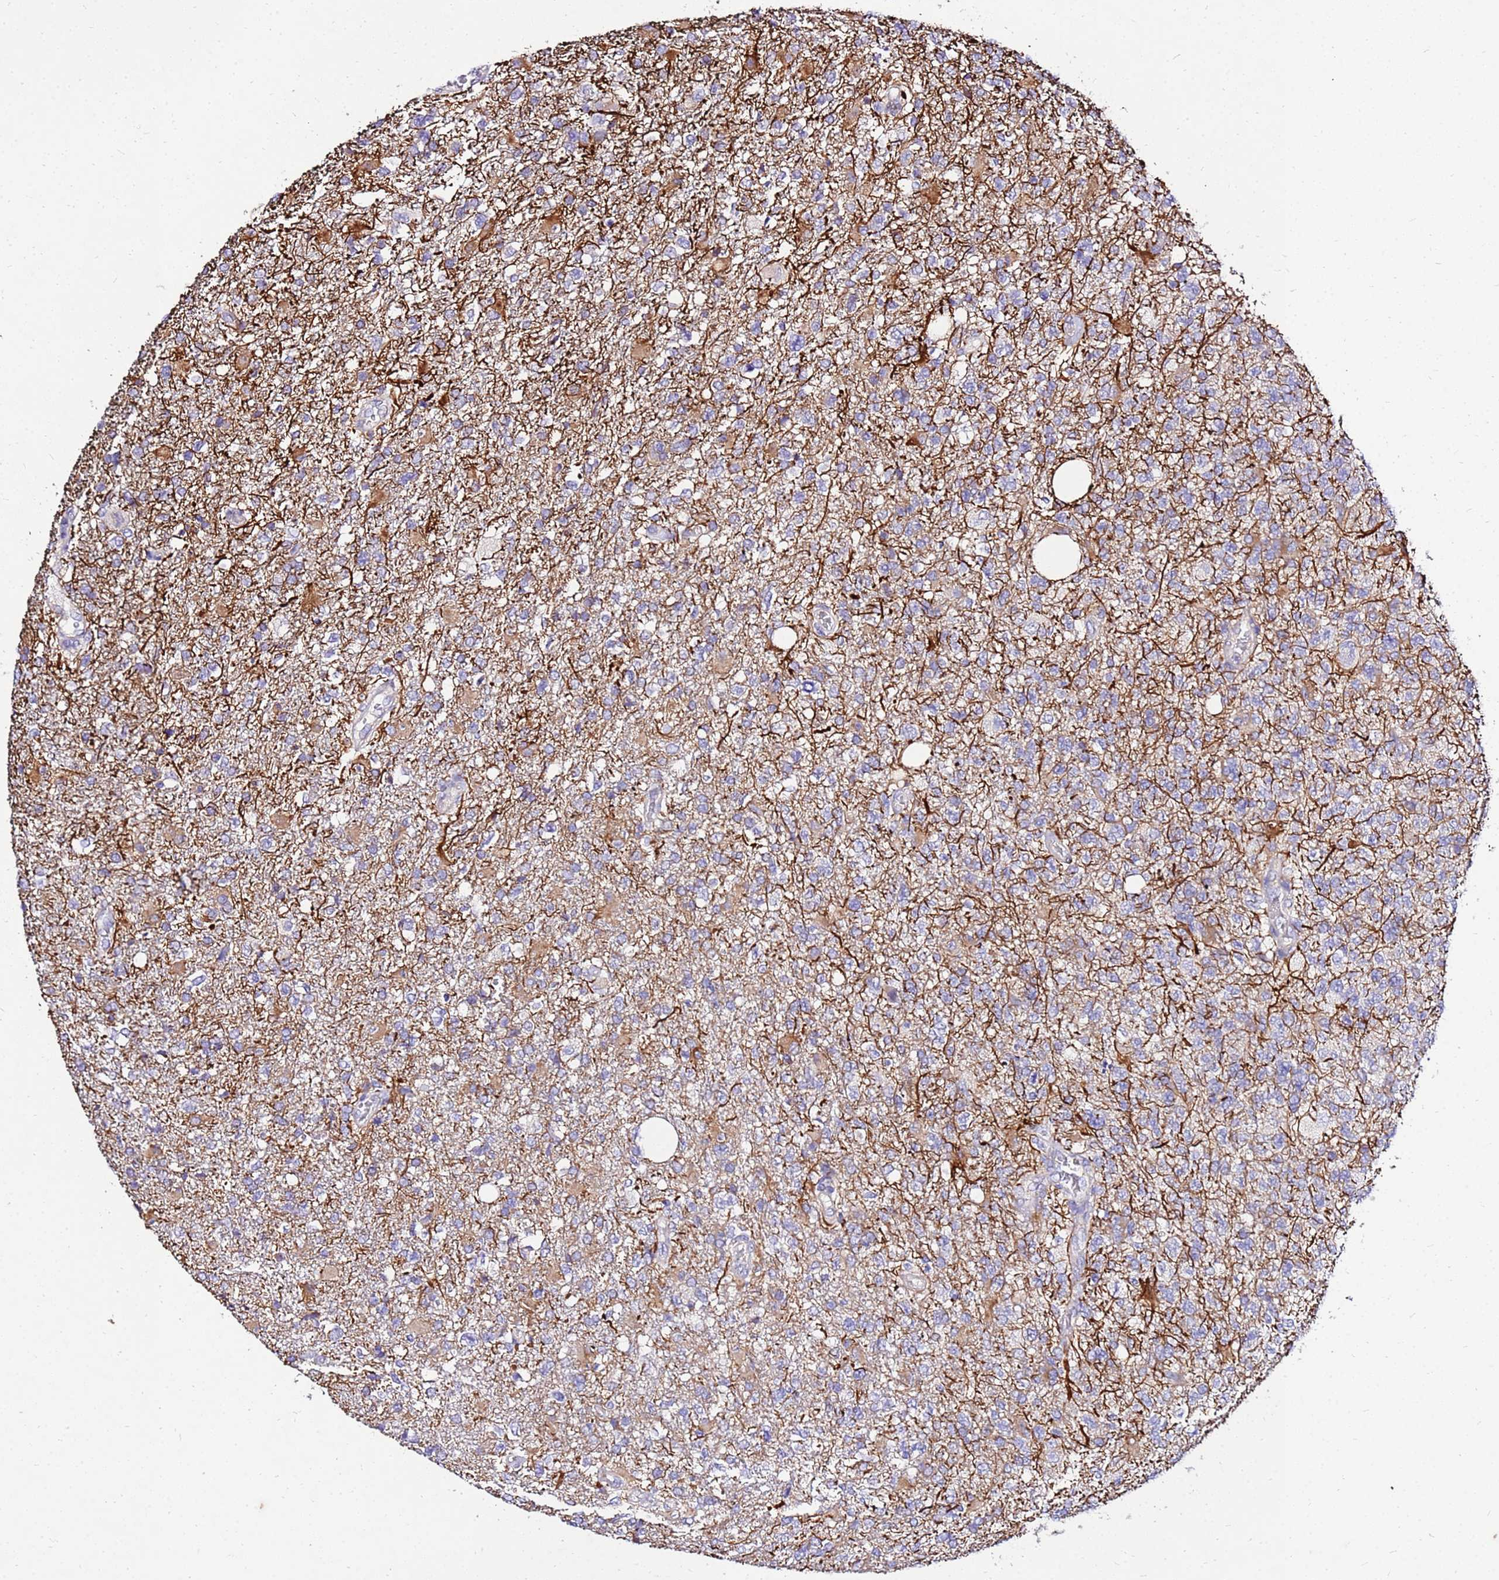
{"staining": {"intensity": "weak", "quantity": "<25%", "location": "cytoplasmic/membranous"}, "tissue": "glioma", "cell_type": "Tumor cells", "image_type": "cancer", "snomed": [{"axis": "morphology", "description": "Glioma, malignant, High grade"}, {"axis": "topography", "description": "Brain"}], "caption": "This image is of malignant glioma (high-grade) stained with immunohistochemistry (IHC) to label a protein in brown with the nuclei are counter-stained blue. There is no staining in tumor cells. (DAB (3,3'-diaminobenzidine) immunohistochemistry (IHC), high magnification).", "gene": "COX14", "patient": {"sex": "male", "age": 56}}